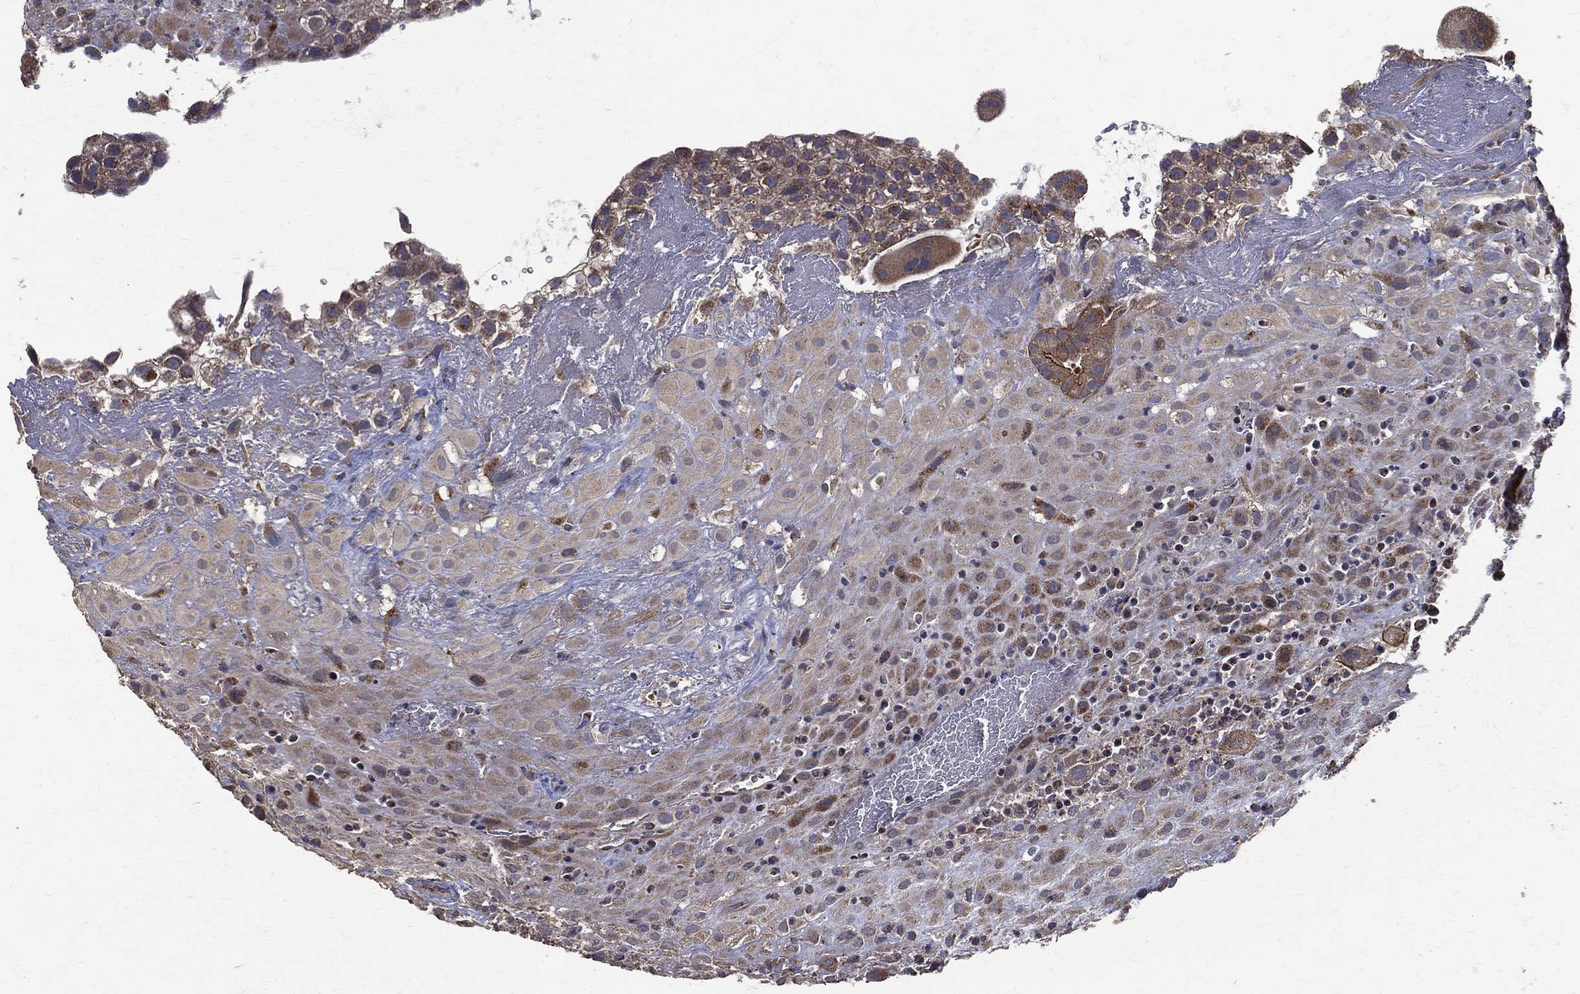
{"staining": {"intensity": "negative", "quantity": "none", "location": "none"}, "tissue": "placenta", "cell_type": "Decidual cells", "image_type": "normal", "snomed": [{"axis": "morphology", "description": "Normal tissue, NOS"}, {"axis": "topography", "description": "Placenta"}], "caption": "Immunohistochemistry (IHC) photomicrograph of normal placenta stained for a protein (brown), which demonstrates no positivity in decidual cells.", "gene": "RPGR", "patient": {"sex": "female", "age": 19}}